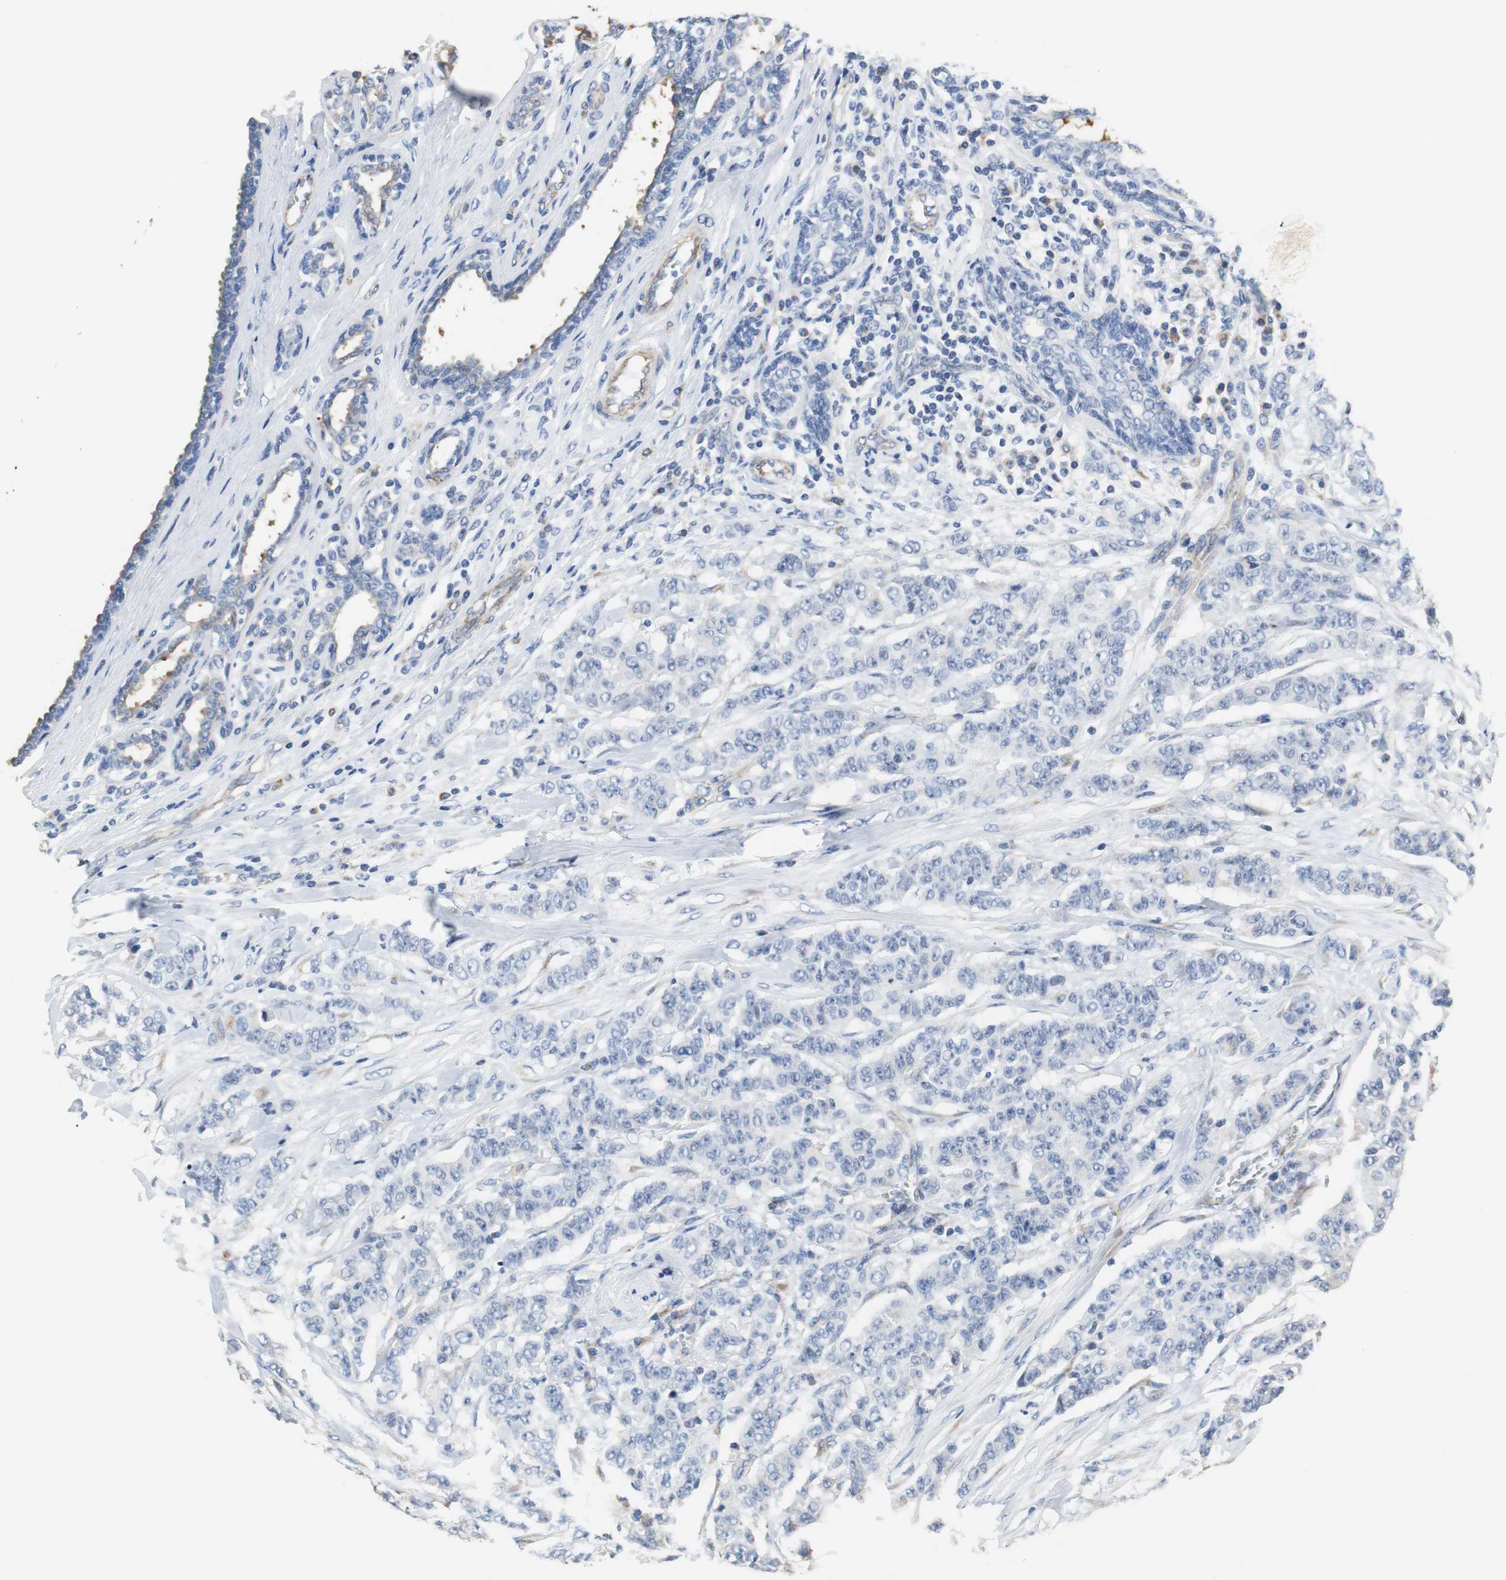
{"staining": {"intensity": "negative", "quantity": "none", "location": "none"}, "tissue": "breast cancer", "cell_type": "Tumor cells", "image_type": "cancer", "snomed": [{"axis": "morphology", "description": "Duct carcinoma"}, {"axis": "topography", "description": "Breast"}], "caption": "The histopathology image exhibits no staining of tumor cells in infiltrating ductal carcinoma (breast).", "gene": "PCK1", "patient": {"sex": "female", "age": 40}}